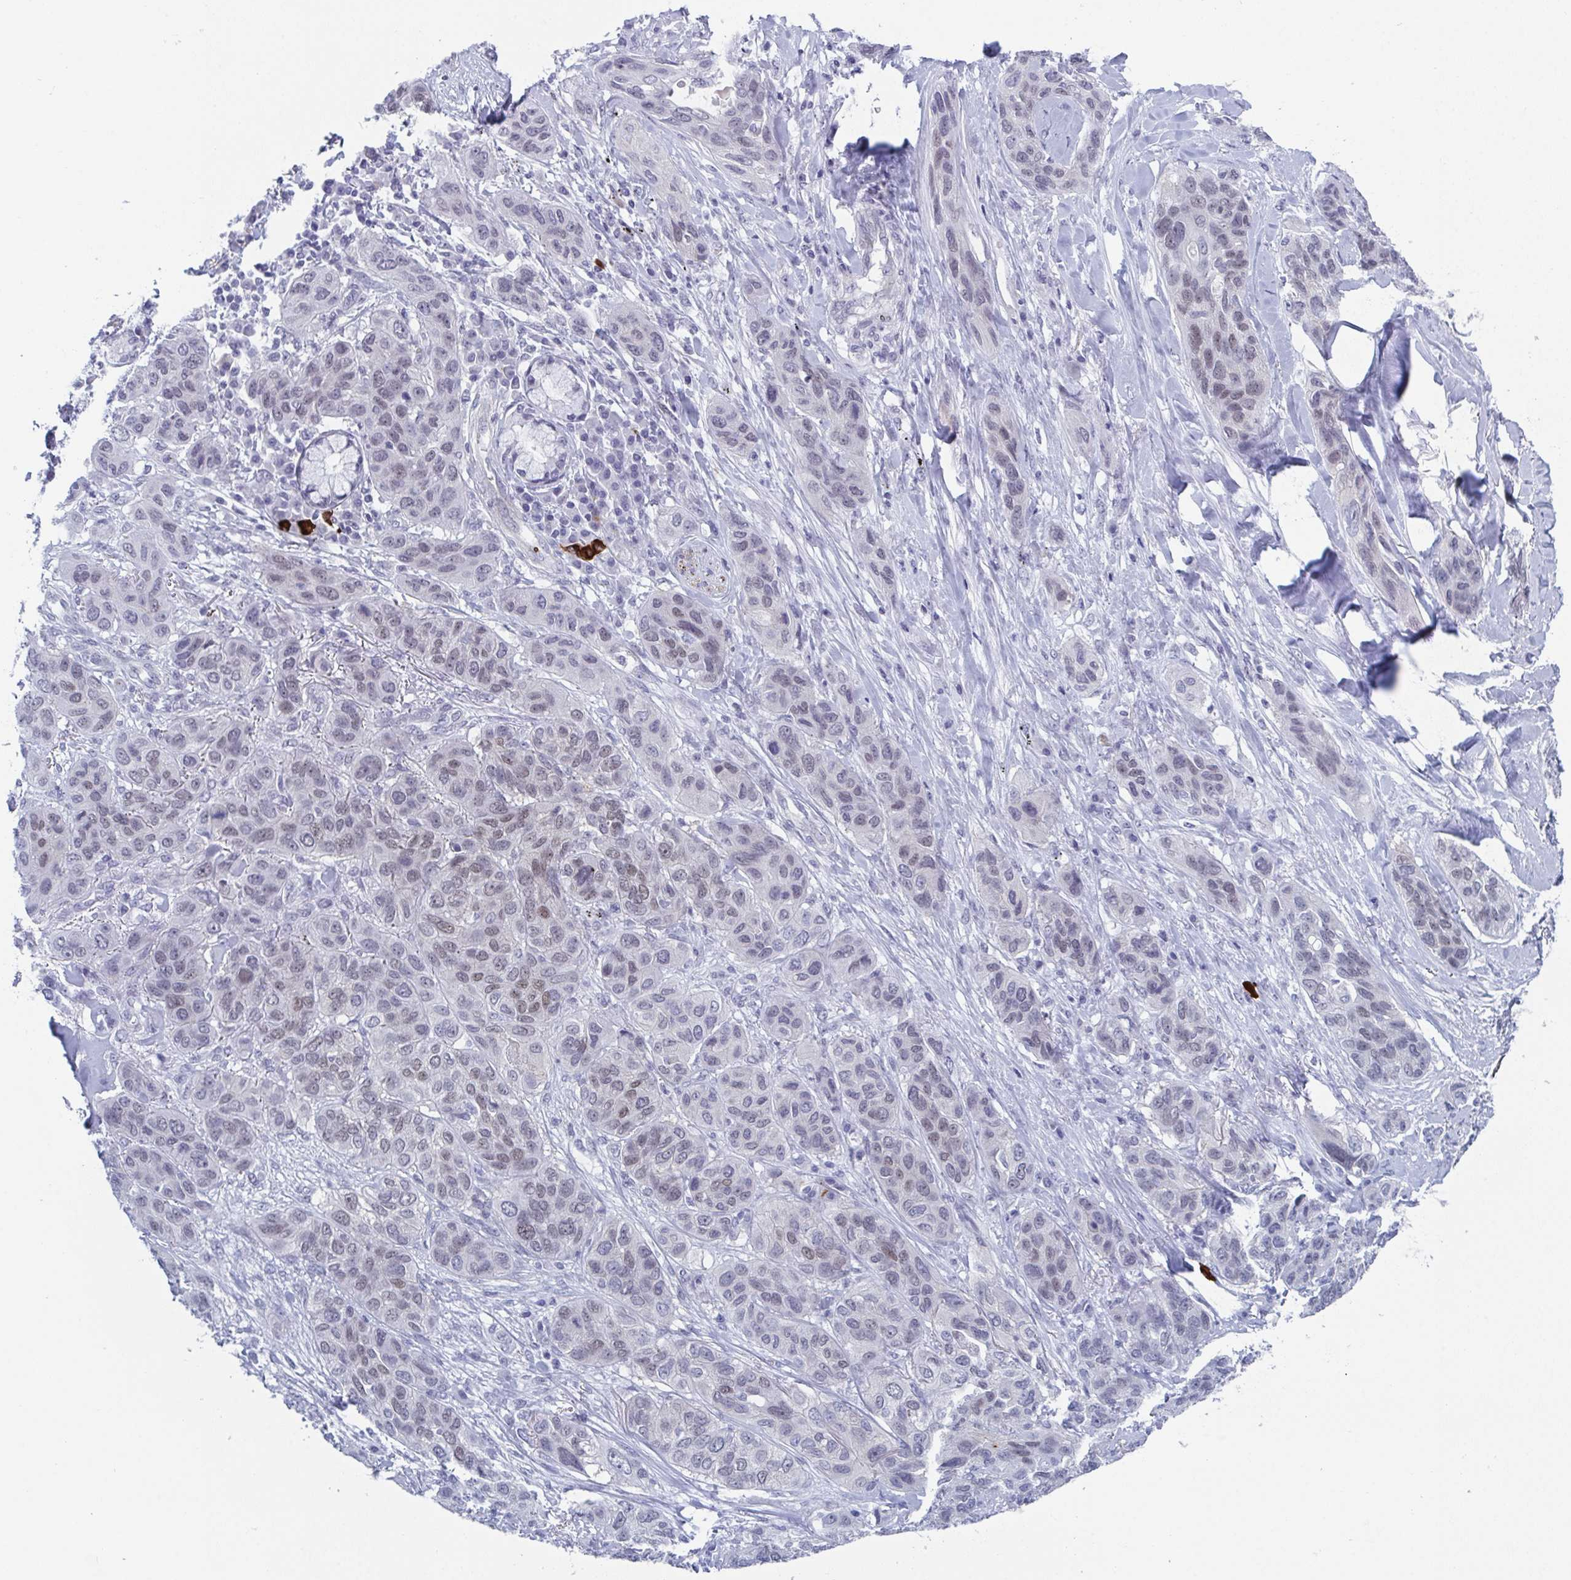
{"staining": {"intensity": "weak", "quantity": "<25%", "location": "nuclear"}, "tissue": "lung cancer", "cell_type": "Tumor cells", "image_type": "cancer", "snomed": [{"axis": "morphology", "description": "Squamous cell carcinoma, NOS"}, {"axis": "topography", "description": "Lung"}], "caption": "High power microscopy histopathology image of an immunohistochemistry micrograph of lung cancer (squamous cell carcinoma), revealing no significant positivity in tumor cells.", "gene": "ZFP64", "patient": {"sex": "female", "age": 70}}